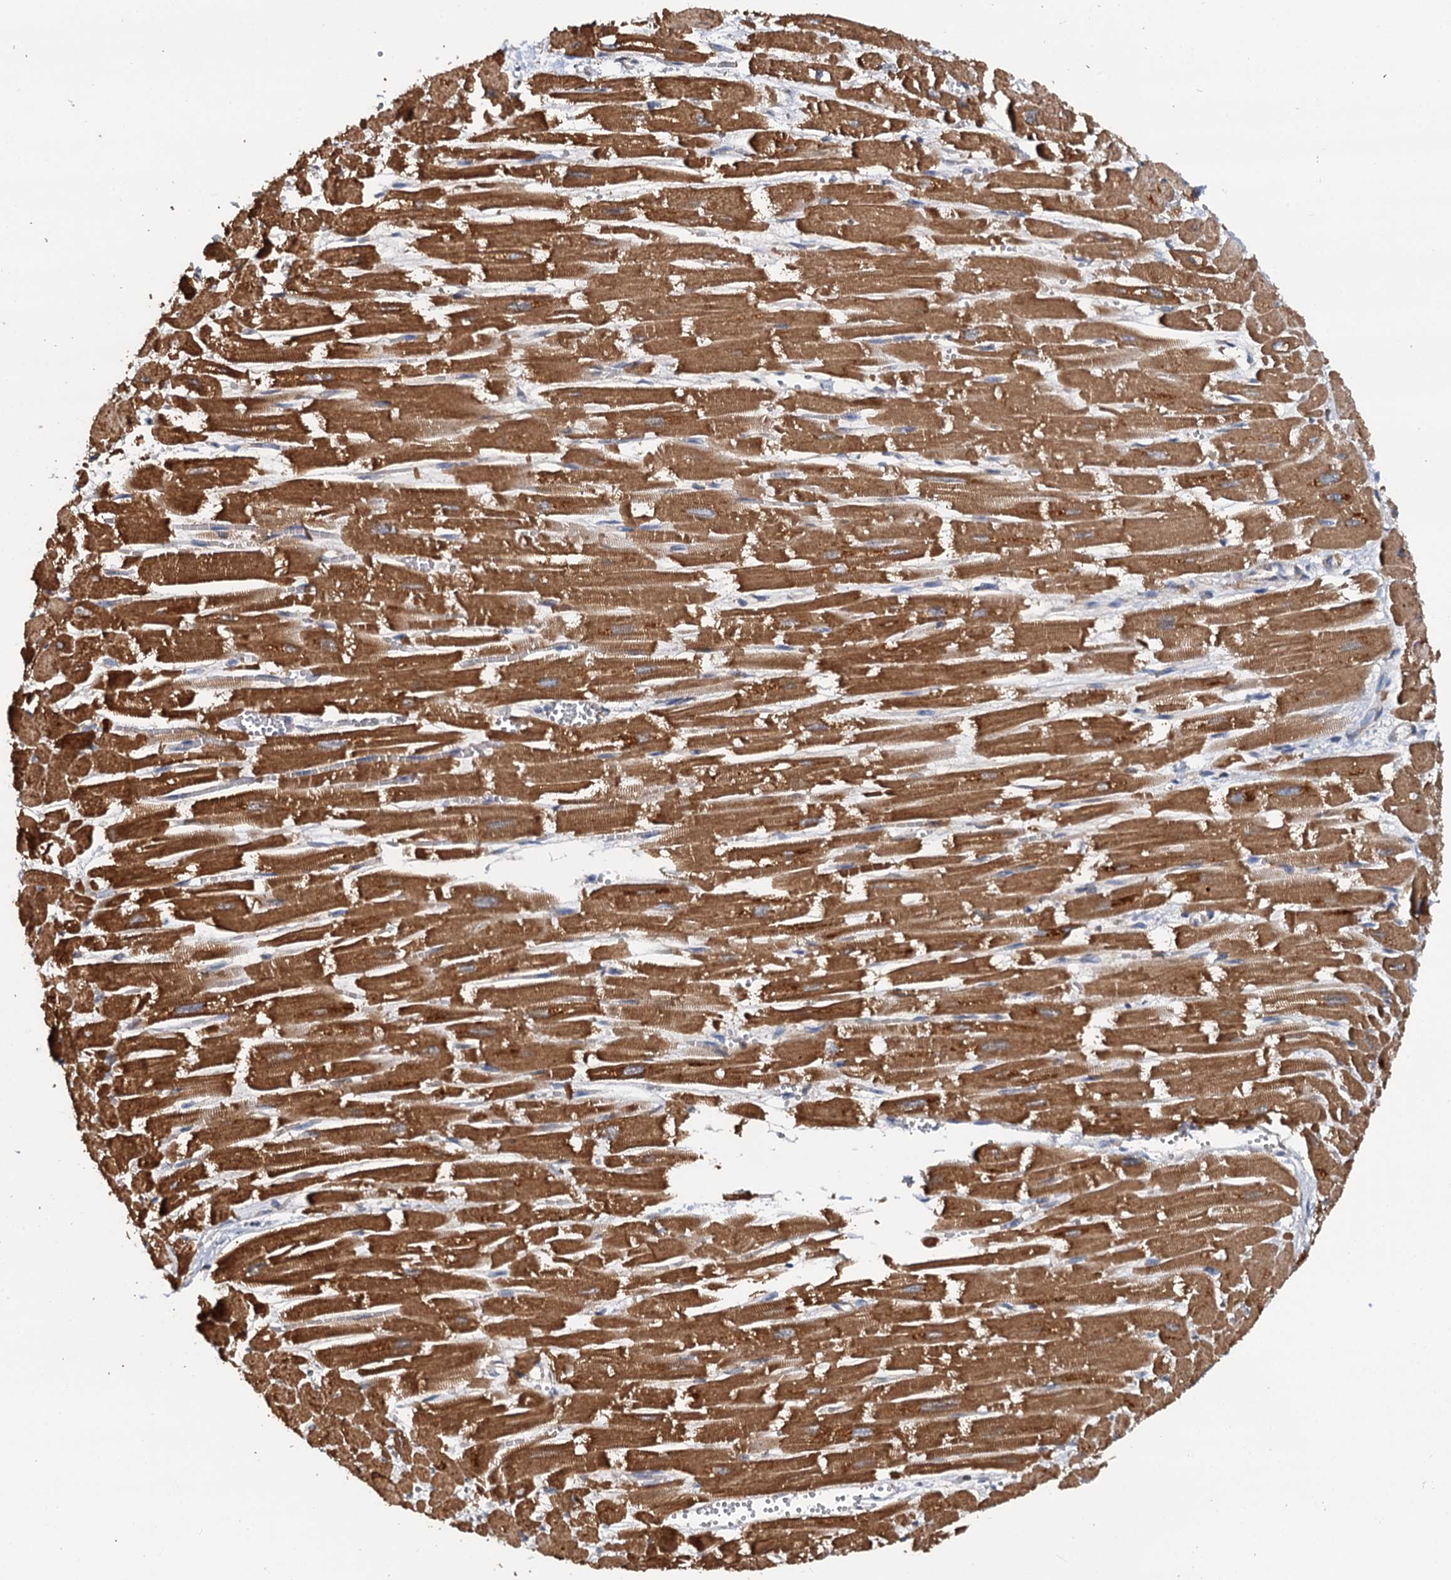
{"staining": {"intensity": "strong", "quantity": ">75%", "location": "cytoplasmic/membranous"}, "tissue": "heart muscle", "cell_type": "Cardiomyocytes", "image_type": "normal", "snomed": [{"axis": "morphology", "description": "Normal tissue, NOS"}, {"axis": "topography", "description": "Heart"}], "caption": "This is a photomicrograph of immunohistochemistry (IHC) staining of unremarkable heart muscle, which shows strong staining in the cytoplasmic/membranous of cardiomyocytes.", "gene": "LRRK2", "patient": {"sex": "male", "age": 54}}